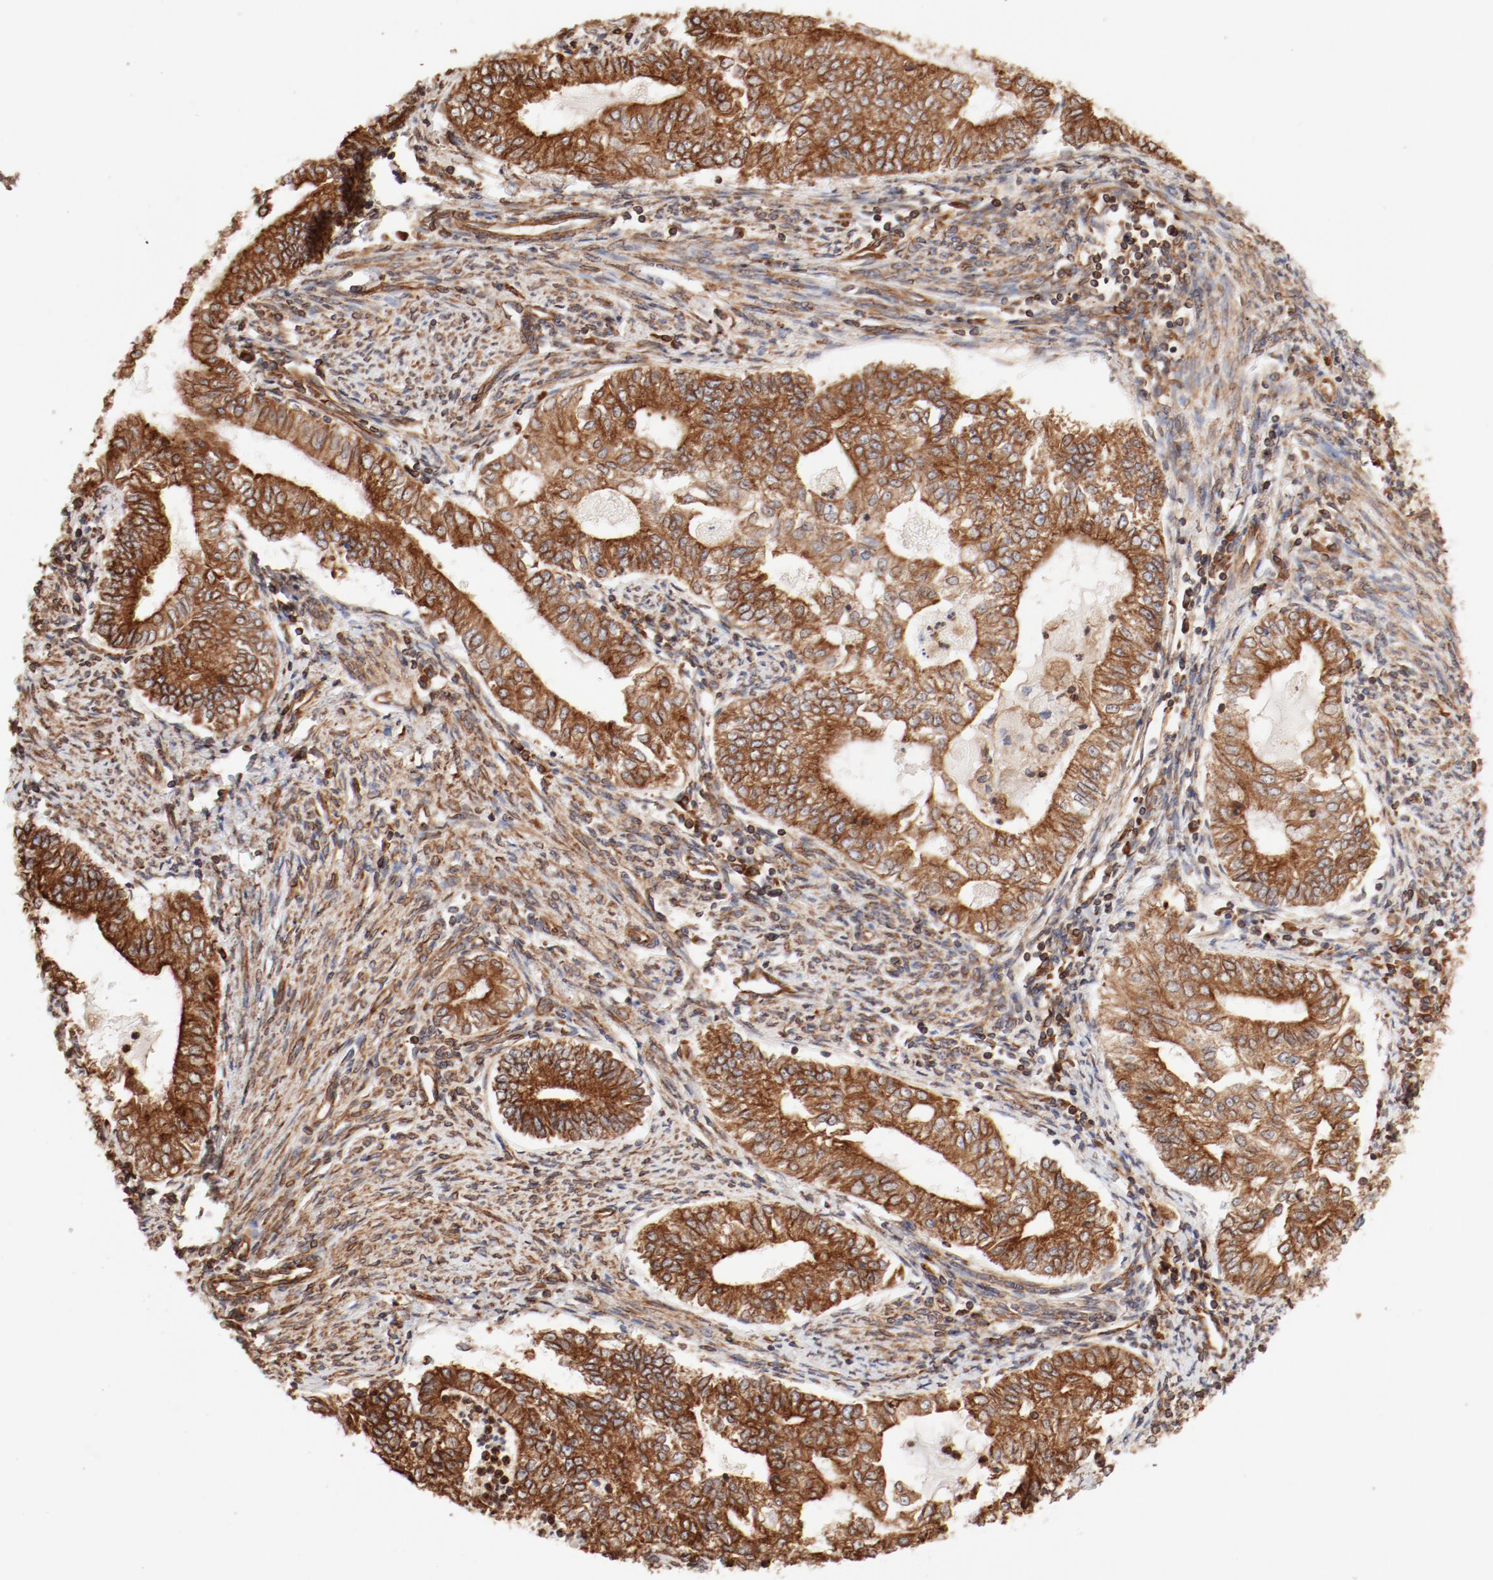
{"staining": {"intensity": "strong", "quantity": ">75%", "location": "cytoplasmic/membranous"}, "tissue": "endometrial cancer", "cell_type": "Tumor cells", "image_type": "cancer", "snomed": [{"axis": "morphology", "description": "Adenocarcinoma, NOS"}, {"axis": "topography", "description": "Endometrium"}], "caption": "Immunohistochemistry (IHC) staining of endometrial cancer (adenocarcinoma), which exhibits high levels of strong cytoplasmic/membranous staining in approximately >75% of tumor cells indicating strong cytoplasmic/membranous protein staining. The staining was performed using DAB (3,3'-diaminobenzidine) (brown) for protein detection and nuclei were counterstained in hematoxylin (blue).", "gene": "BCAP31", "patient": {"sex": "female", "age": 66}}